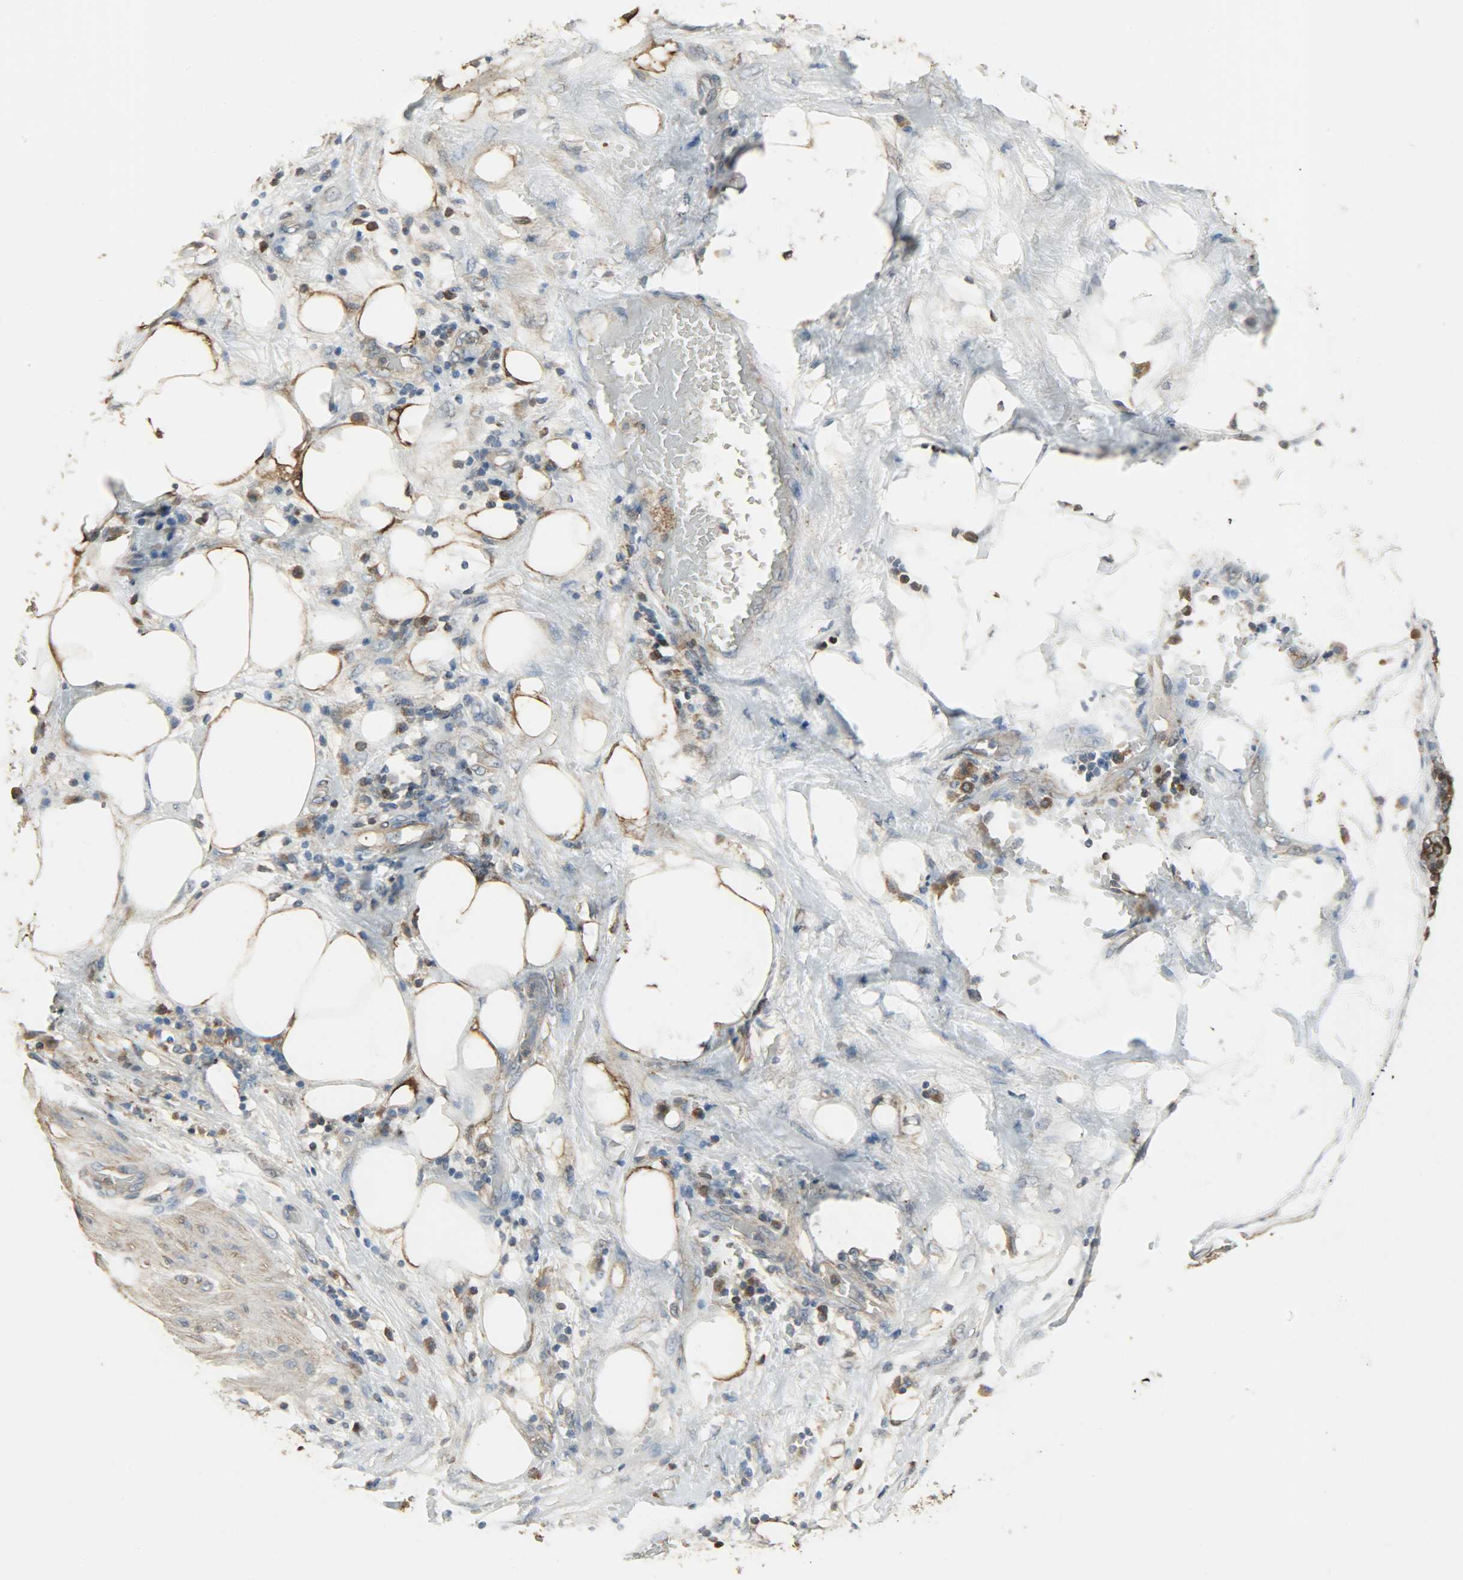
{"staining": {"intensity": "weak", "quantity": ">75%", "location": "cytoplasmic/membranous,nuclear"}, "tissue": "lung cancer", "cell_type": "Tumor cells", "image_type": "cancer", "snomed": [{"axis": "morphology", "description": "Inflammation, NOS"}, {"axis": "morphology", "description": "Squamous cell carcinoma, NOS"}, {"axis": "topography", "description": "Lymph node"}, {"axis": "topography", "description": "Soft tissue"}, {"axis": "topography", "description": "Lung"}], "caption": "This micrograph shows lung cancer stained with IHC to label a protein in brown. The cytoplasmic/membranous and nuclear of tumor cells show weak positivity for the protein. Nuclei are counter-stained blue.", "gene": "LDHB", "patient": {"sex": "male", "age": 66}}